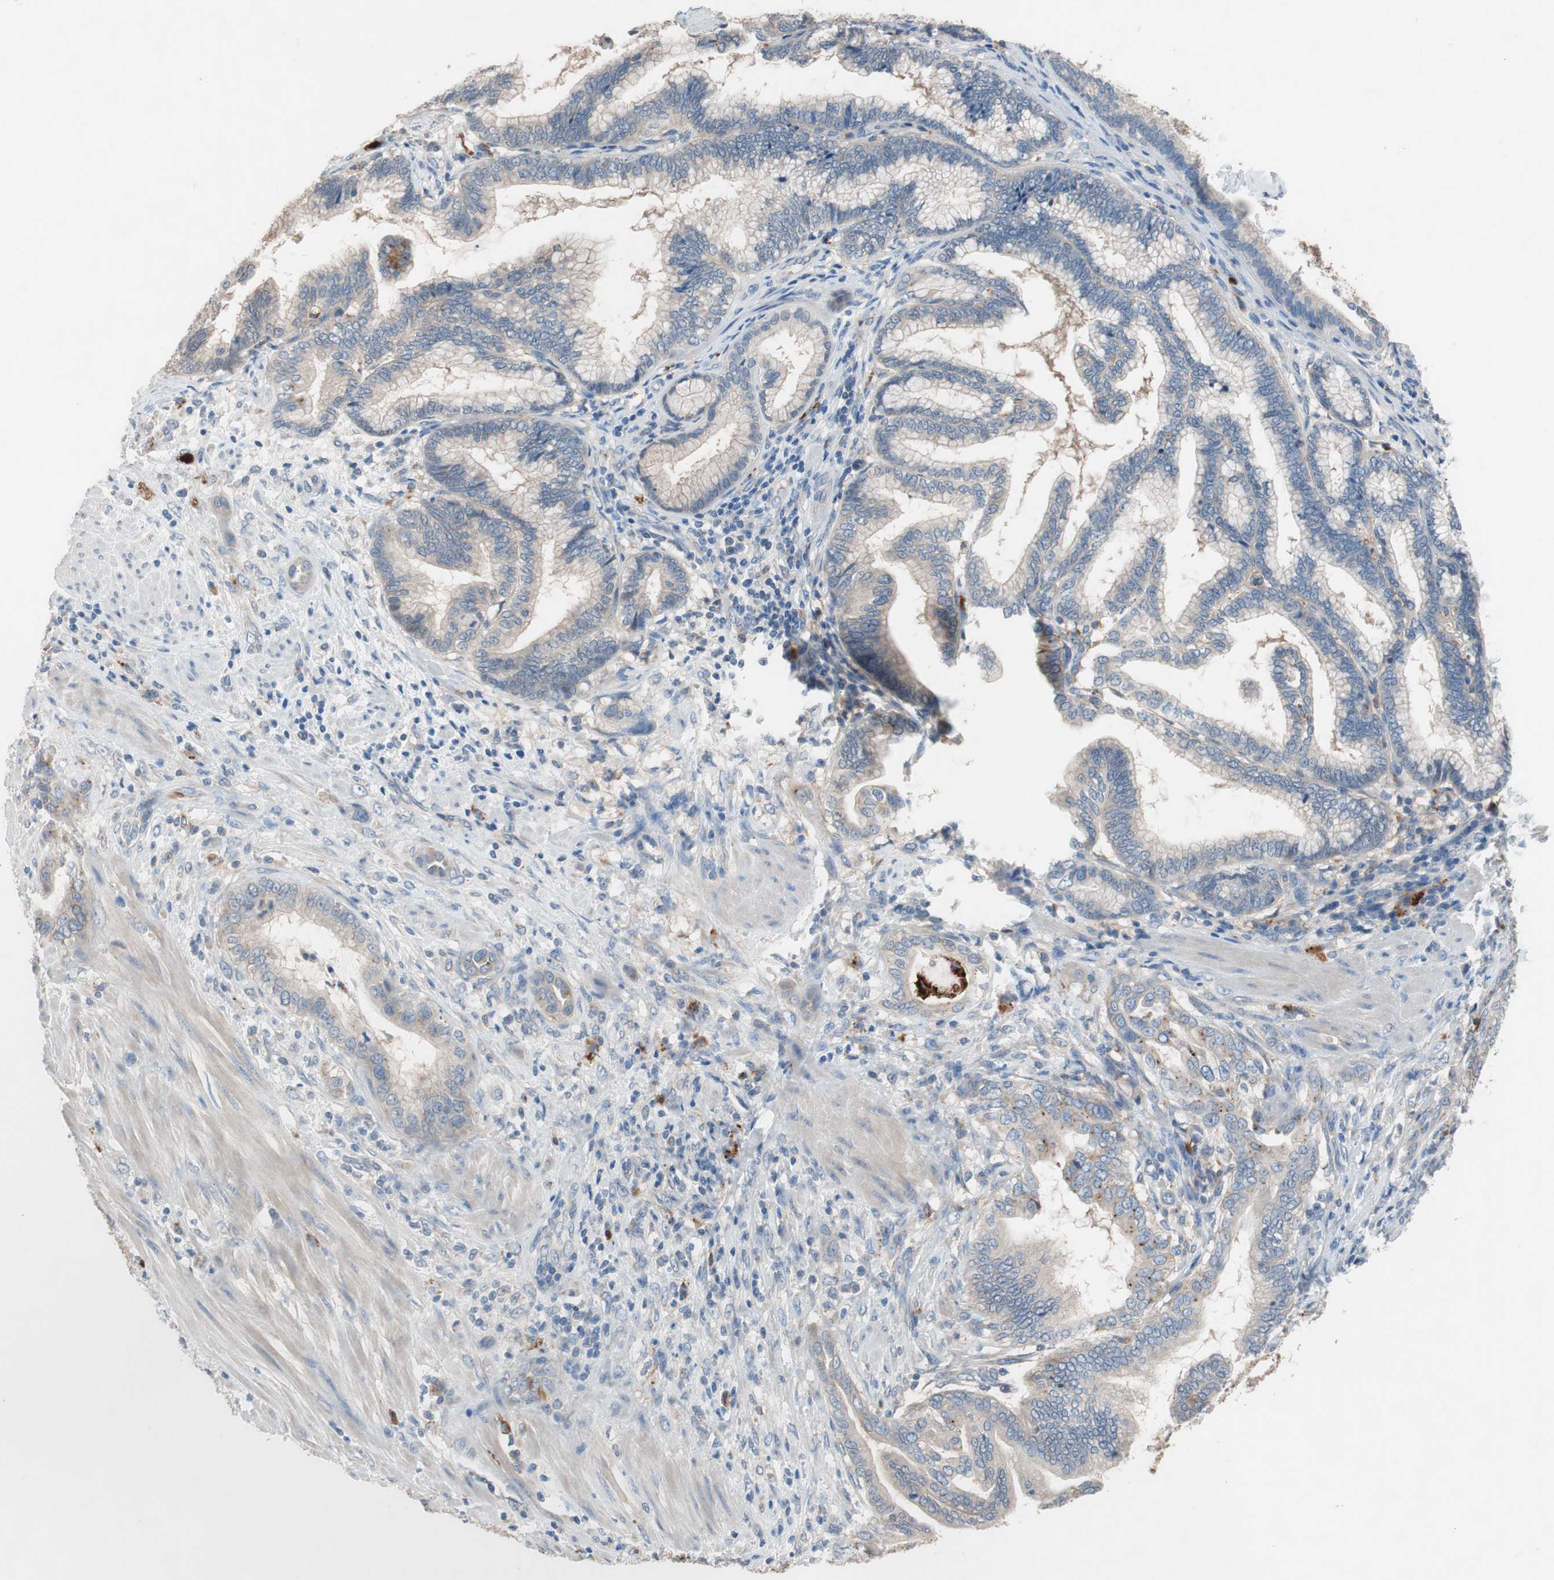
{"staining": {"intensity": "weak", "quantity": "25%-75%", "location": "cytoplasmic/membranous"}, "tissue": "pancreatic cancer", "cell_type": "Tumor cells", "image_type": "cancer", "snomed": [{"axis": "morphology", "description": "Adenocarcinoma, NOS"}, {"axis": "topography", "description": "Pancreas"}], "caption": "Weak cytoplasmic/membranous expression is seen in approximately 25%-75% of tumor cells in pancreatic adenocarcinoma. (brown staining indicates protein expression, while blue staining denotes nuclei).", "gene": "CLEC4D", "patient": {"sex": "female", "age": 64}}